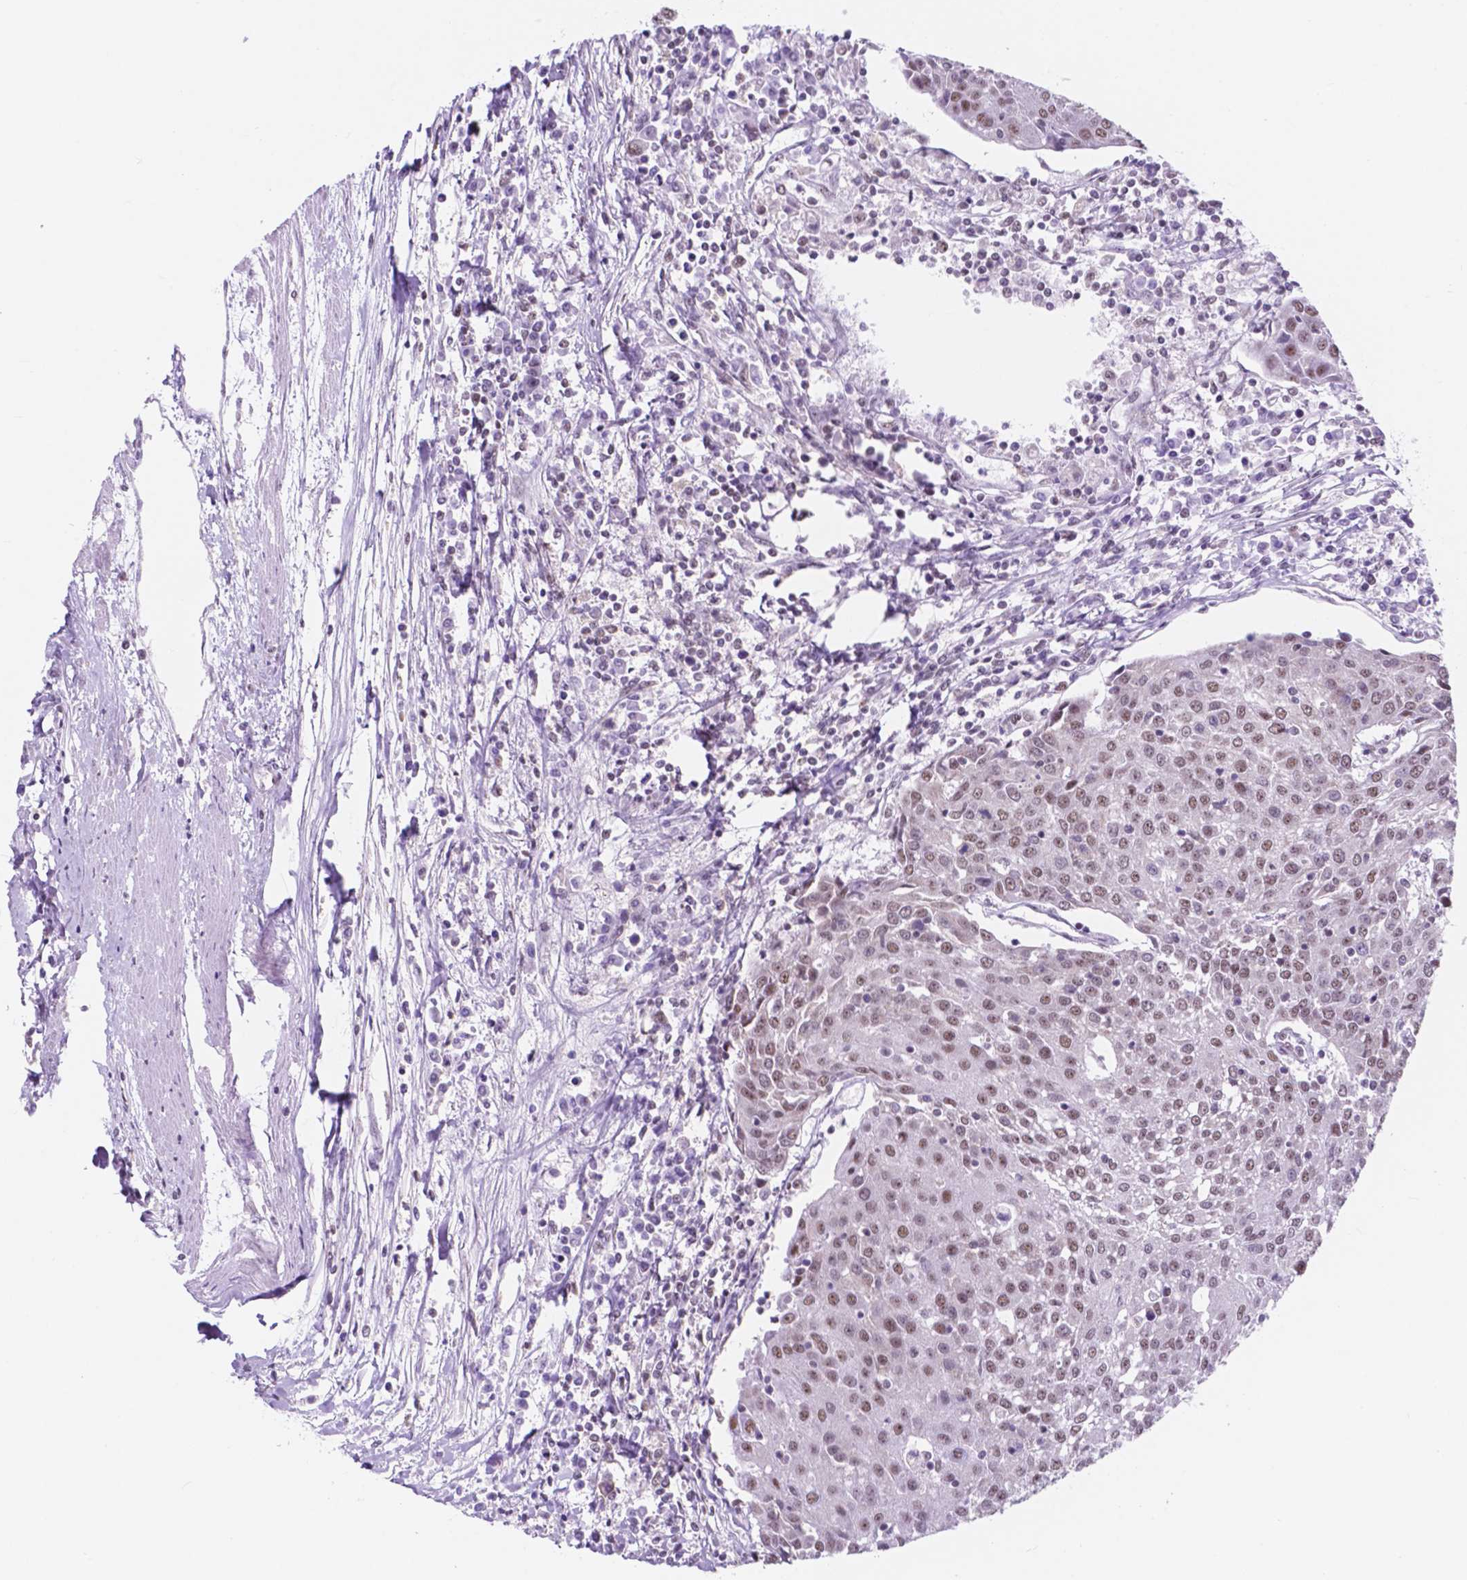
{"staining": {"intensity": "weak", "quantity": ">75%", "location": "nuclear"}, "tissue": "urothelial cancer", "cell_type": "Tumor cells", "image_type": "cancer", "snomed": [{"axis": "morphology", "description": "Urothelial carcinoma, High grade"}, {"axis": "topography", "description": "Urinary bladder"}], "caption": "The histopathology image reveals staining of urothelial carcinoma (high-grade), revealing weak nuclear protein positivity (brown color) within tumor cells. Using DAB (3,3'-diaminobenzidine) (brown) and hematoxylin (blue) stains, captured at high magnification using brightfield microscopy.", "gene": "BCAS2", "patient": {"sex": "female", "age": 85}}